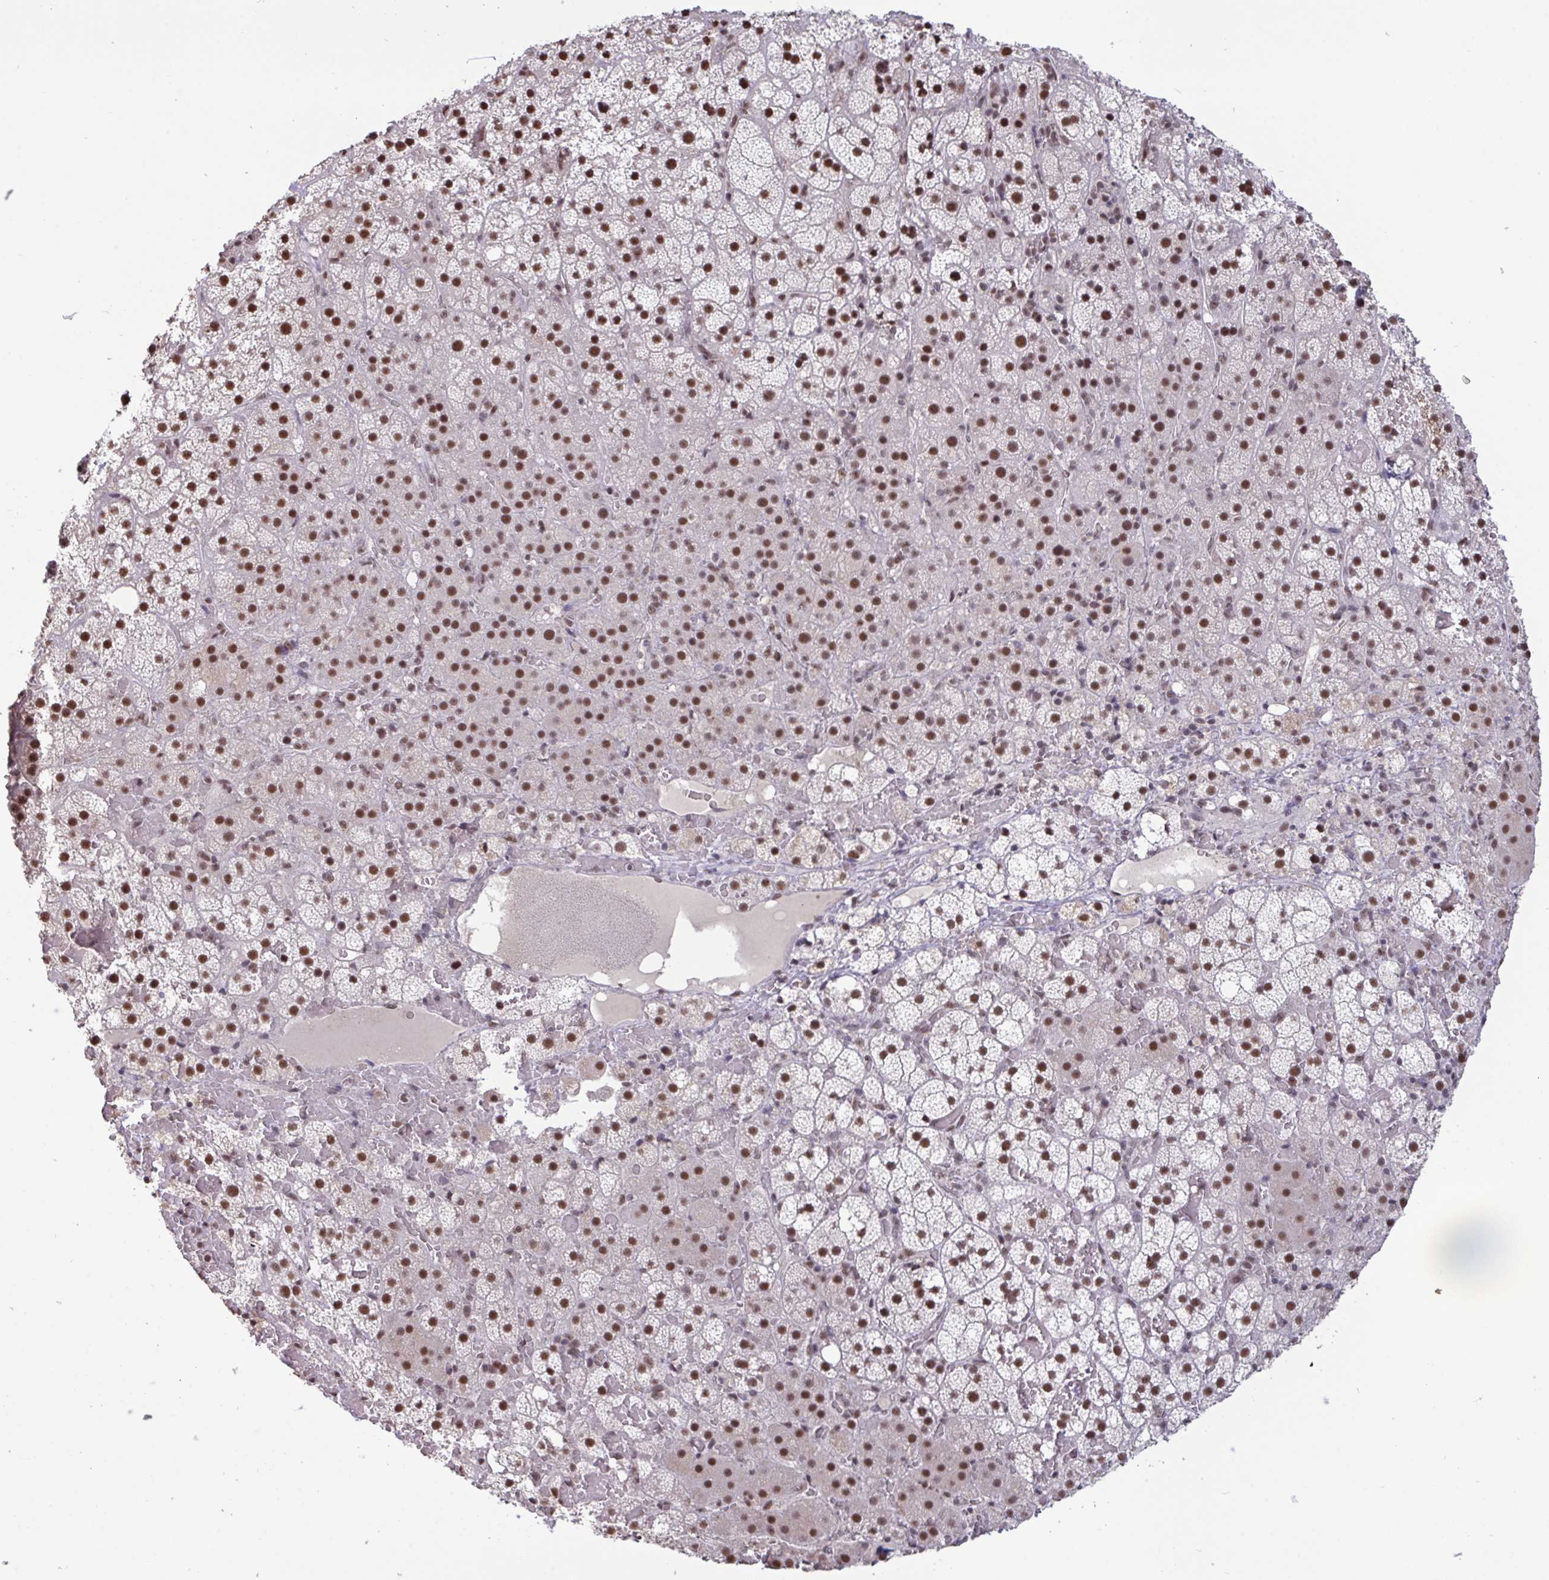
{"staining": {"intensity": "moderate", "quantity": ">75%", "location": "nuclear"}, "tissue": "adrenal gland", "cell_type": "Glandular cells", "image_type": "normal", "snomed": [{"axis": "morphology", "description": "Normal tissue, NOS"}, {"axis": "topography", "description": "Adrenal gland"}], "caption": "High-magnification brightfield microscopy of normal adrenal gland stained with DAB (brown) and counterstained with hematoxylin (blue). glandular cells exhibit moderate nuclear staining is present in approximately>75% of cells. (Stains: DAB in brown, nuclei in blue, Microscopy: brightfield microscopy at high magnification).", "gene": "PUF60", "patient": {"sex": "male", "age": 53}}